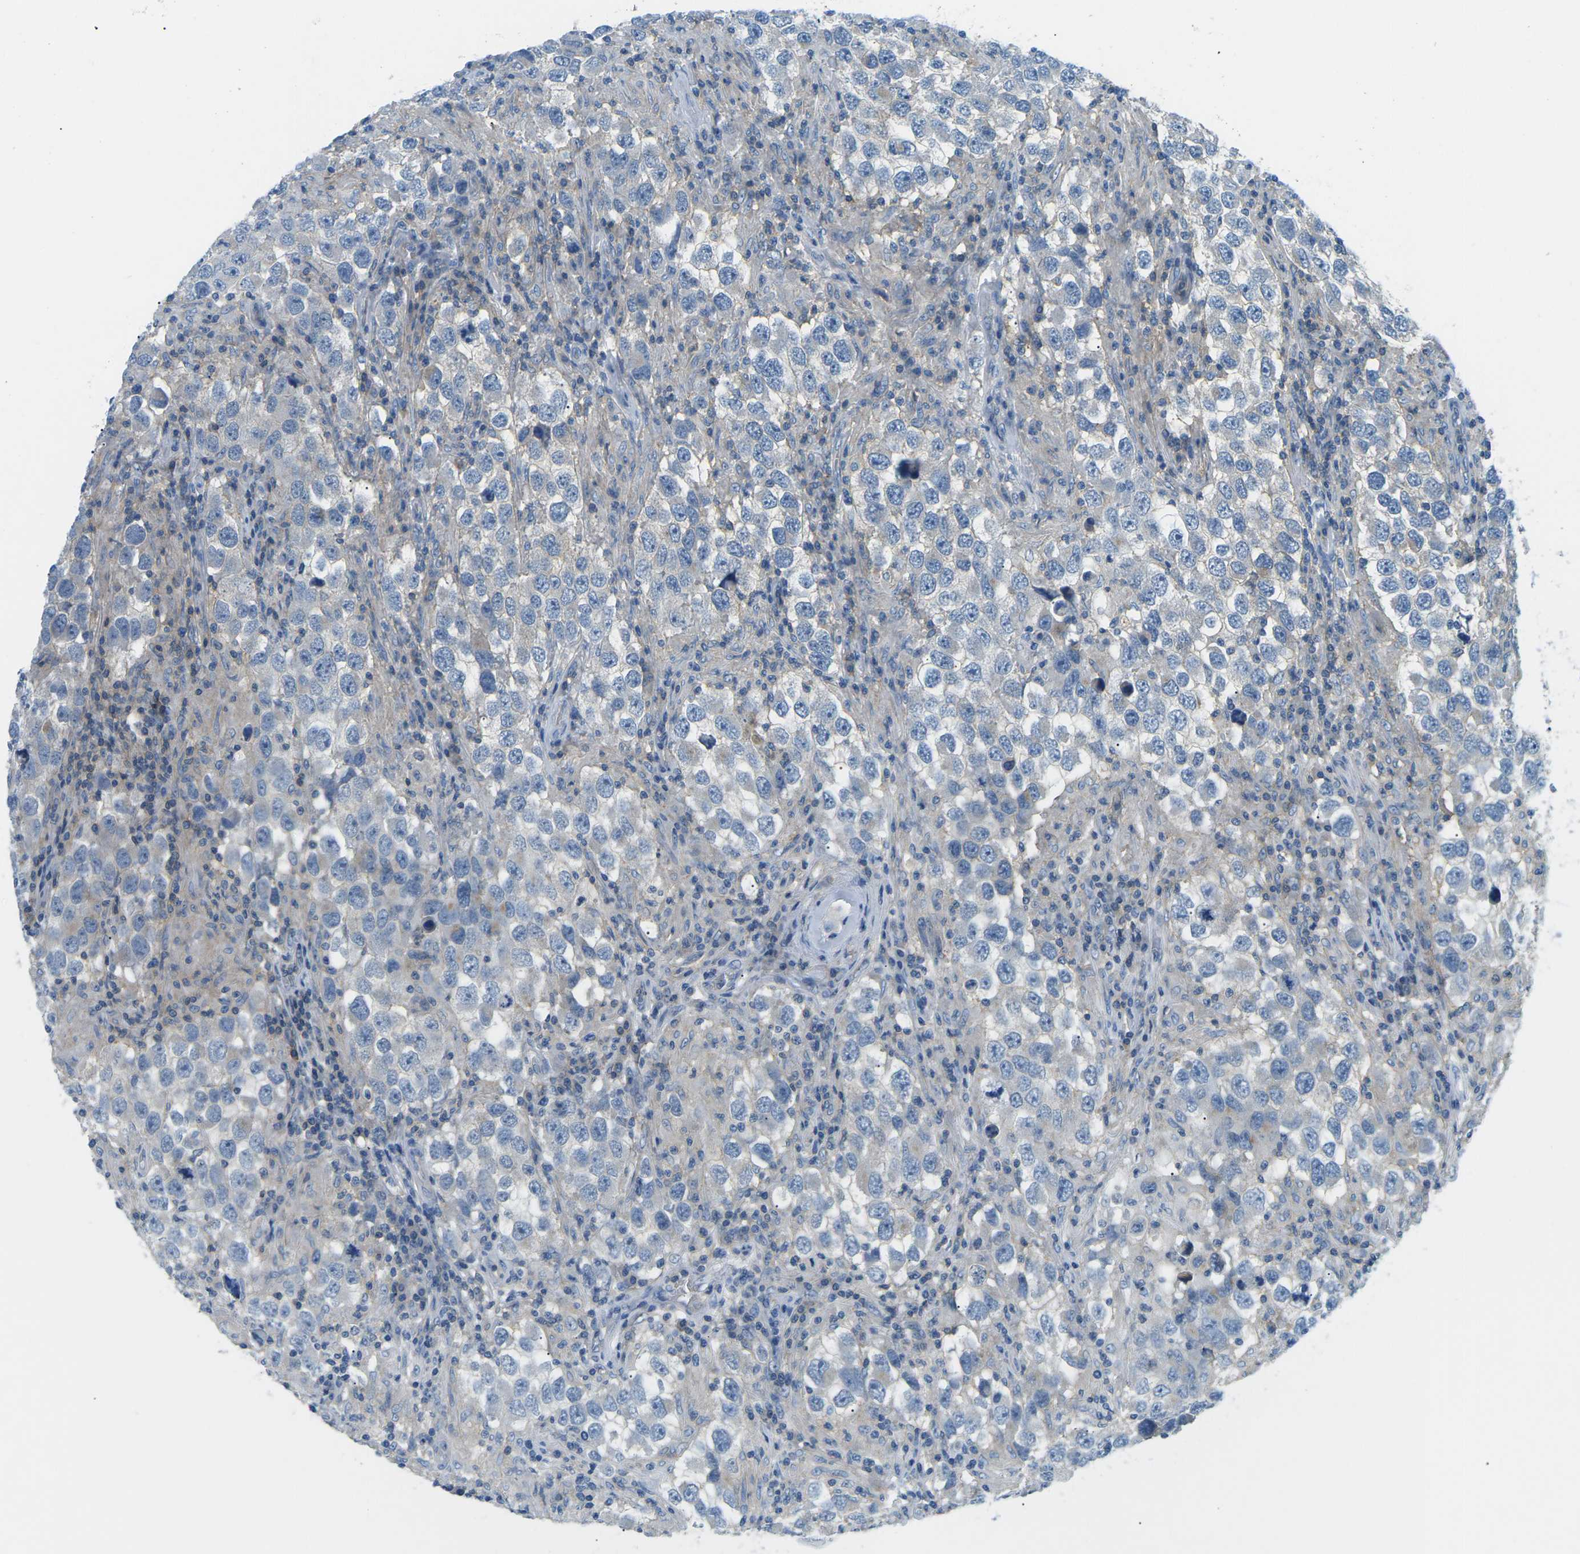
{"staining": {"intensity": "negative", "quantity": "none", "location": "none"}, "tissue": "testis cancer", "cell_type": "Tumor cells", "image_type": "cancer", "snomed": [{"axis": "morphology", "description": "Carcinoma, Embryonal, NOS"}, {"axis": "topography", "description": "Testis"}], "caption": "Tumor cells are negative for brown protein staining in testis cancer.", "gene": "CD47", "patient": {"sex": "male", "age": 21}}